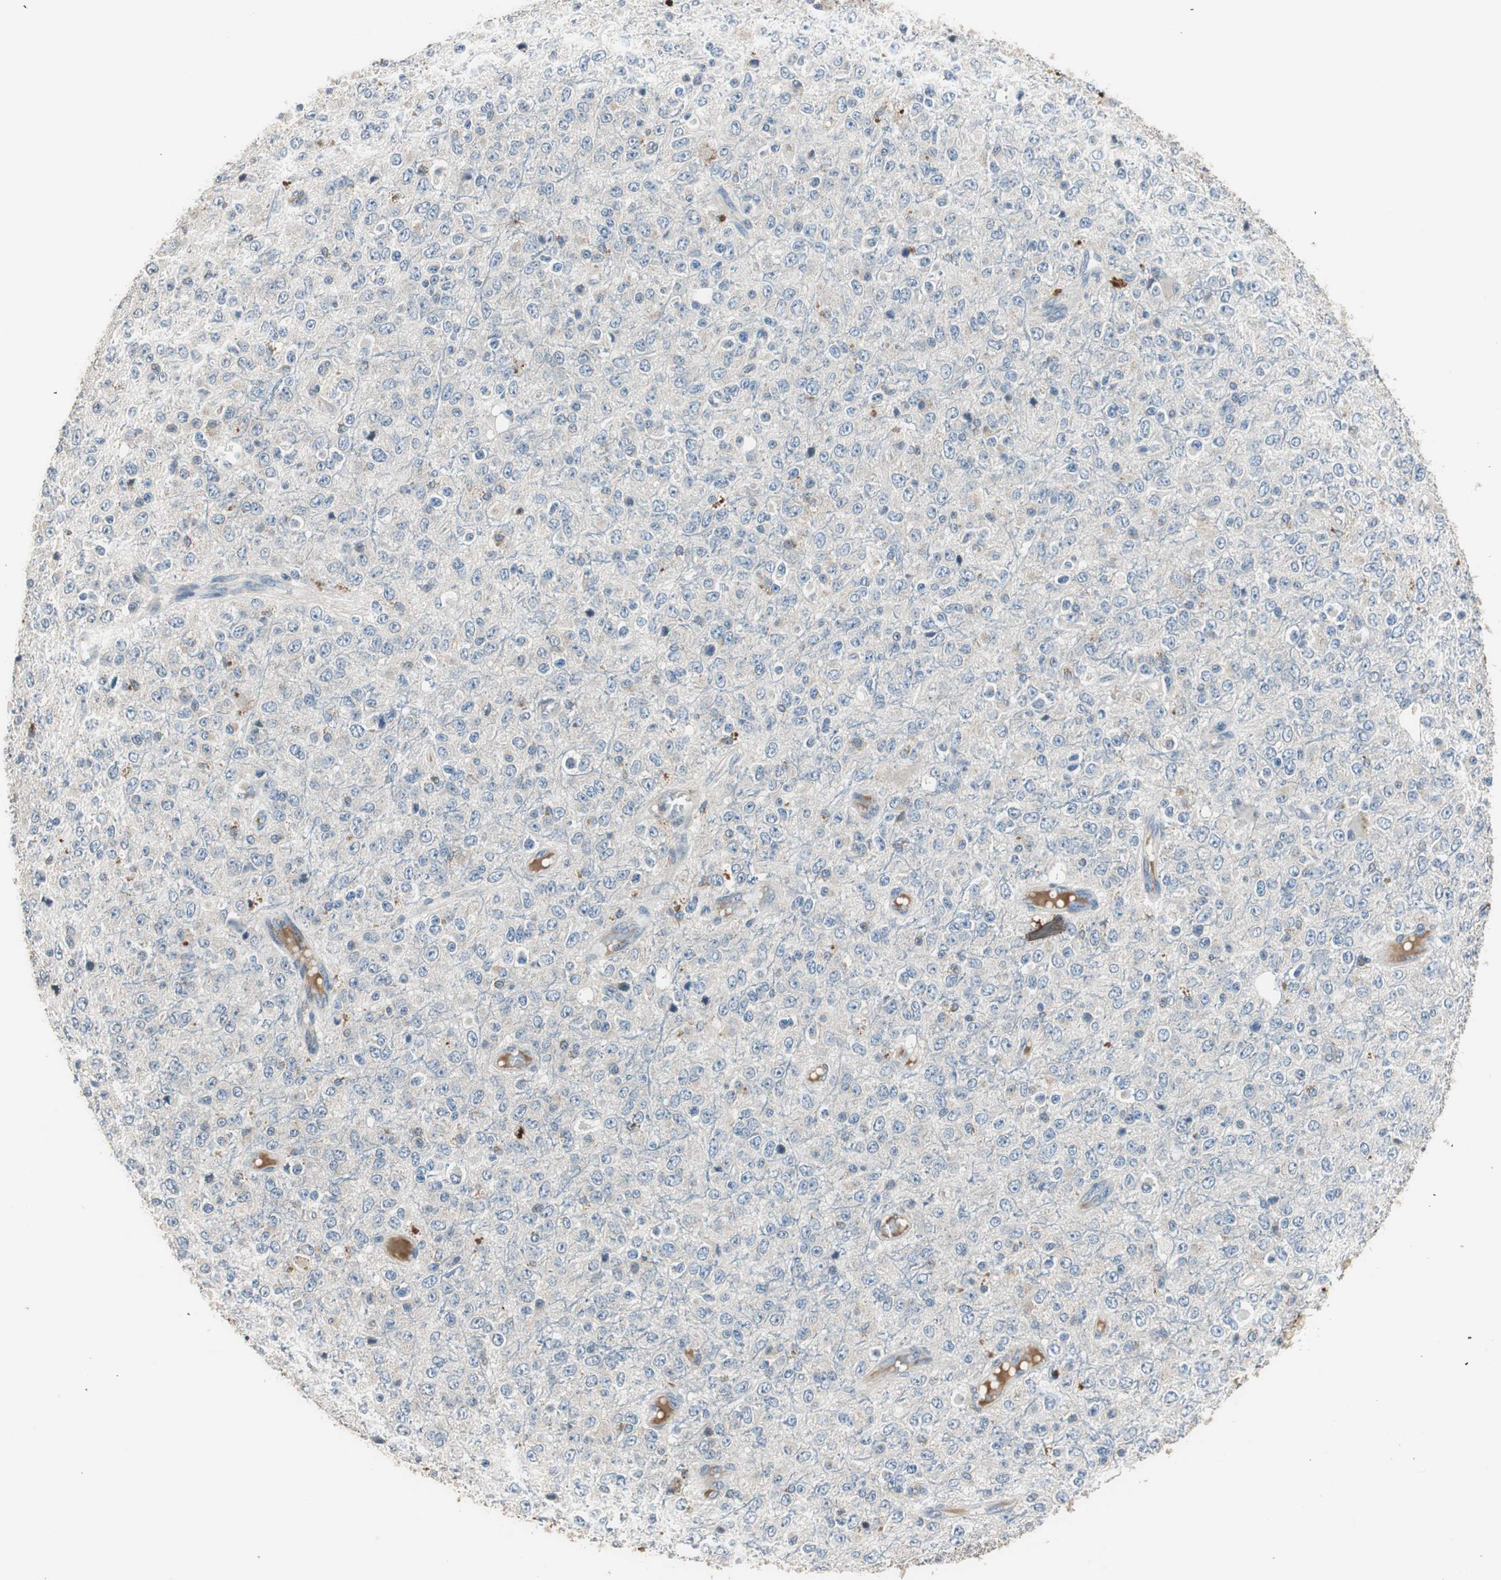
{"staining": {"intensity": "negative", "quantity": "none", "location": "none"}, "tissue": "glioma", "cell_type": "Tumor cells", "image_type": "cancer", "snomed": [{"axis": "morphology", "description": "Glioma, malignant, High grade"}, {"axis": "topography", "description": "pancreas cauda"}], "caption": "A high-resolution photomicrograph shows IHC staining of malignant high-grade glioma, which exhibits no significant expression in tumor cells.", "gene": "PI4KB", "patient": {"sex": "male", "age": 60}}